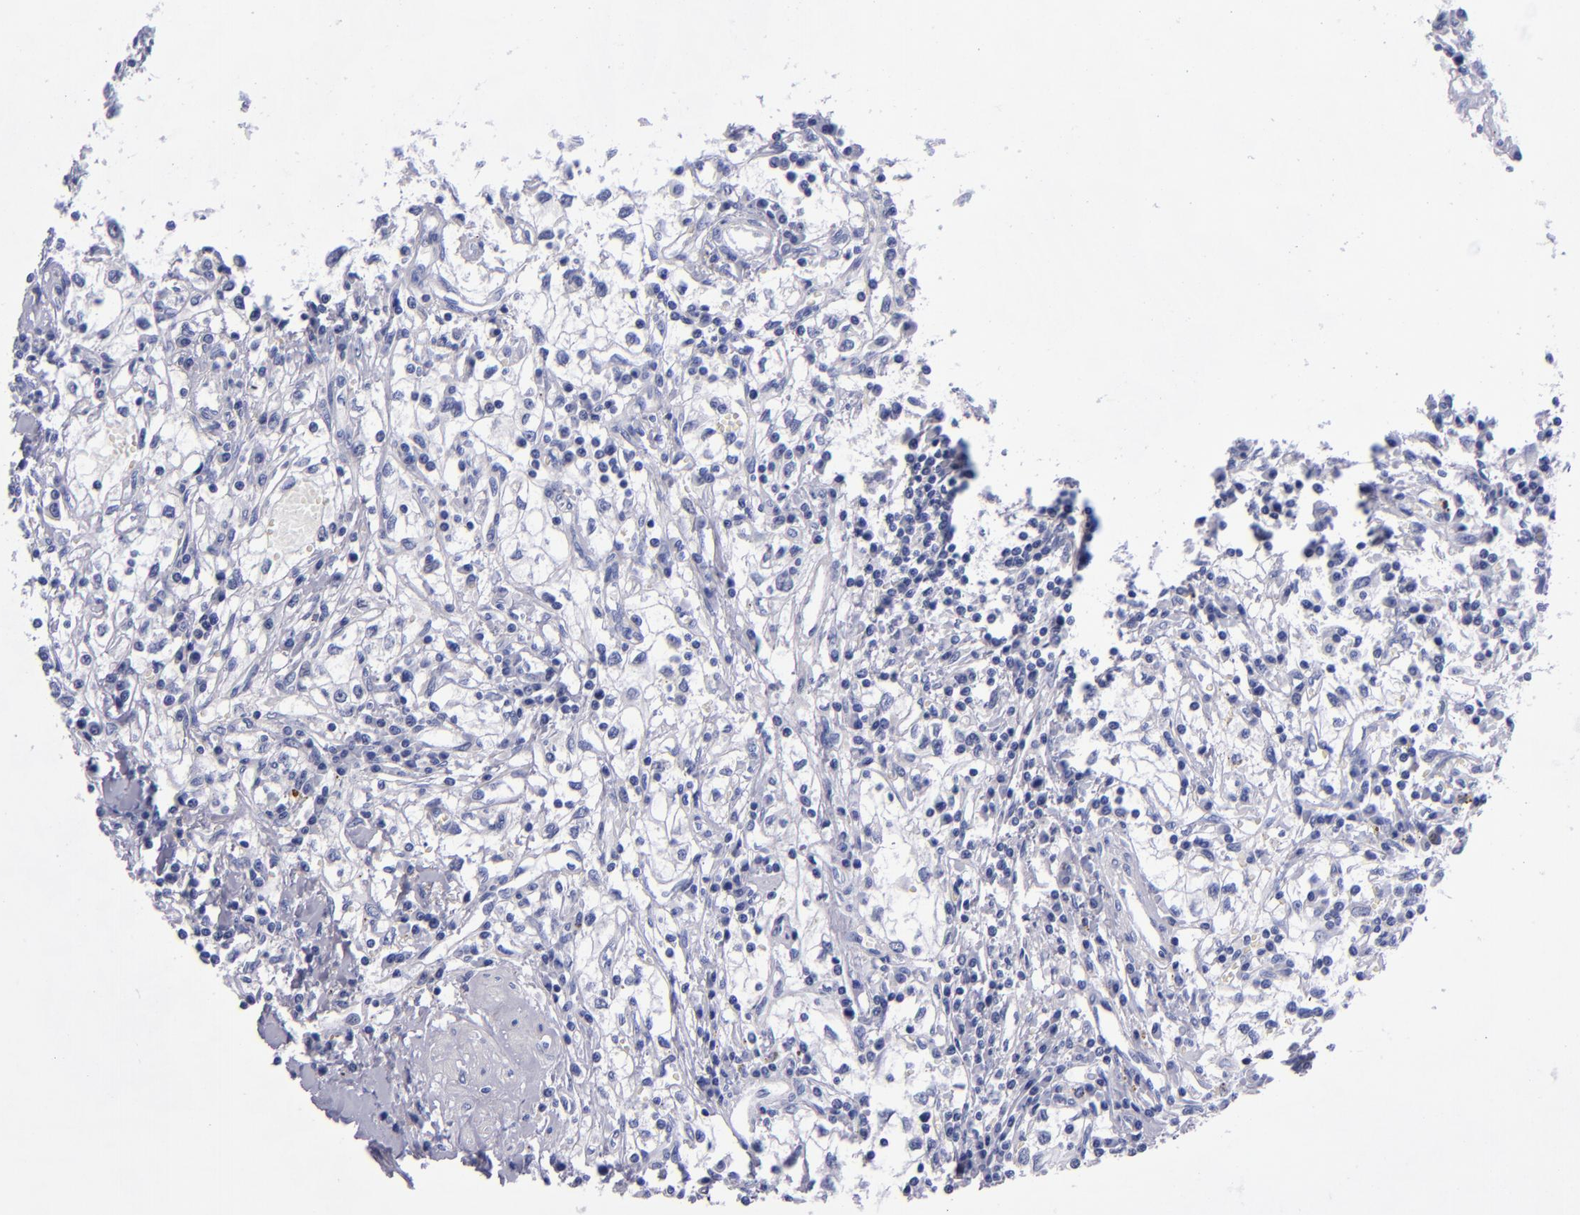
{"staining": {"intensity": "negative", "quantity": "none", "location": "none"}, "tissue": "renal cancer", "cell_type": "Tumor cells", "image_type": "cancer", "snomed": [{"axis": "morphology", "description": "Adenocarcinoma, NOS"}, {"axis": "topography", "description": "Kidney"}], "caption": "The photomicrograph shows no staining of tumor cells in adenocarcinoma (renal).", "gene": "MCM7", "patient": {"sex": "male", "age": 82}}